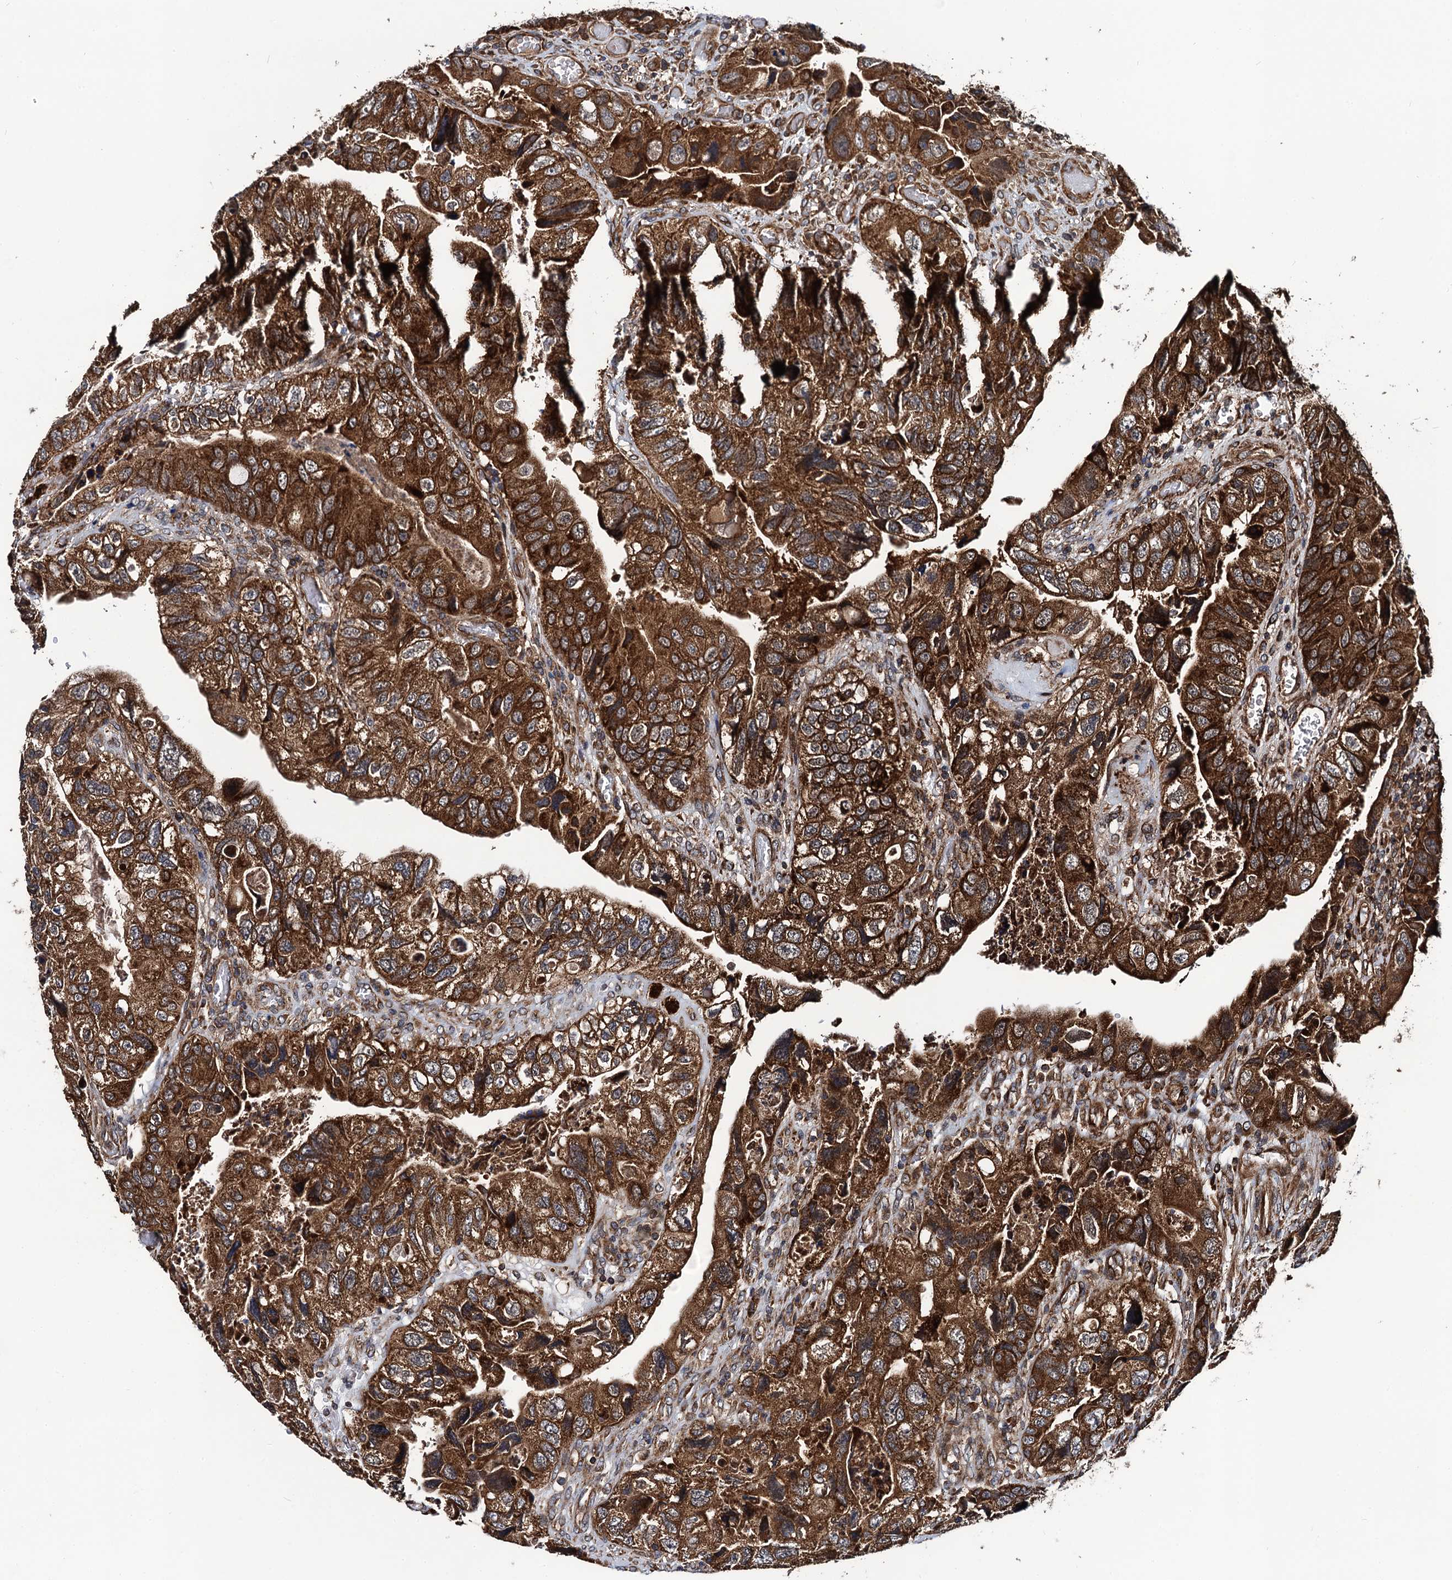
{"staining": {"intensity": "strong", "quantity": ">75%", "location": "cytoplasmic/membranous"}, "tissue": "colorectal cancer", "cell_type": "Tumor cells", "image_type": "cancer", "snomed": [{"axis": "morphology", "description": "Adenocarcinoma, NOS"}, {"axis": "topography", "description": "Rectum"}], "caption": "Immunohistochemical staining of human colorectal adenocarcinoma exhibits high levels of strong cytoplasmic/membranous protein expression in about >75% of tumor cells.", "gene": "NEK1", "patient": {"sex": "male", "age": 63}}